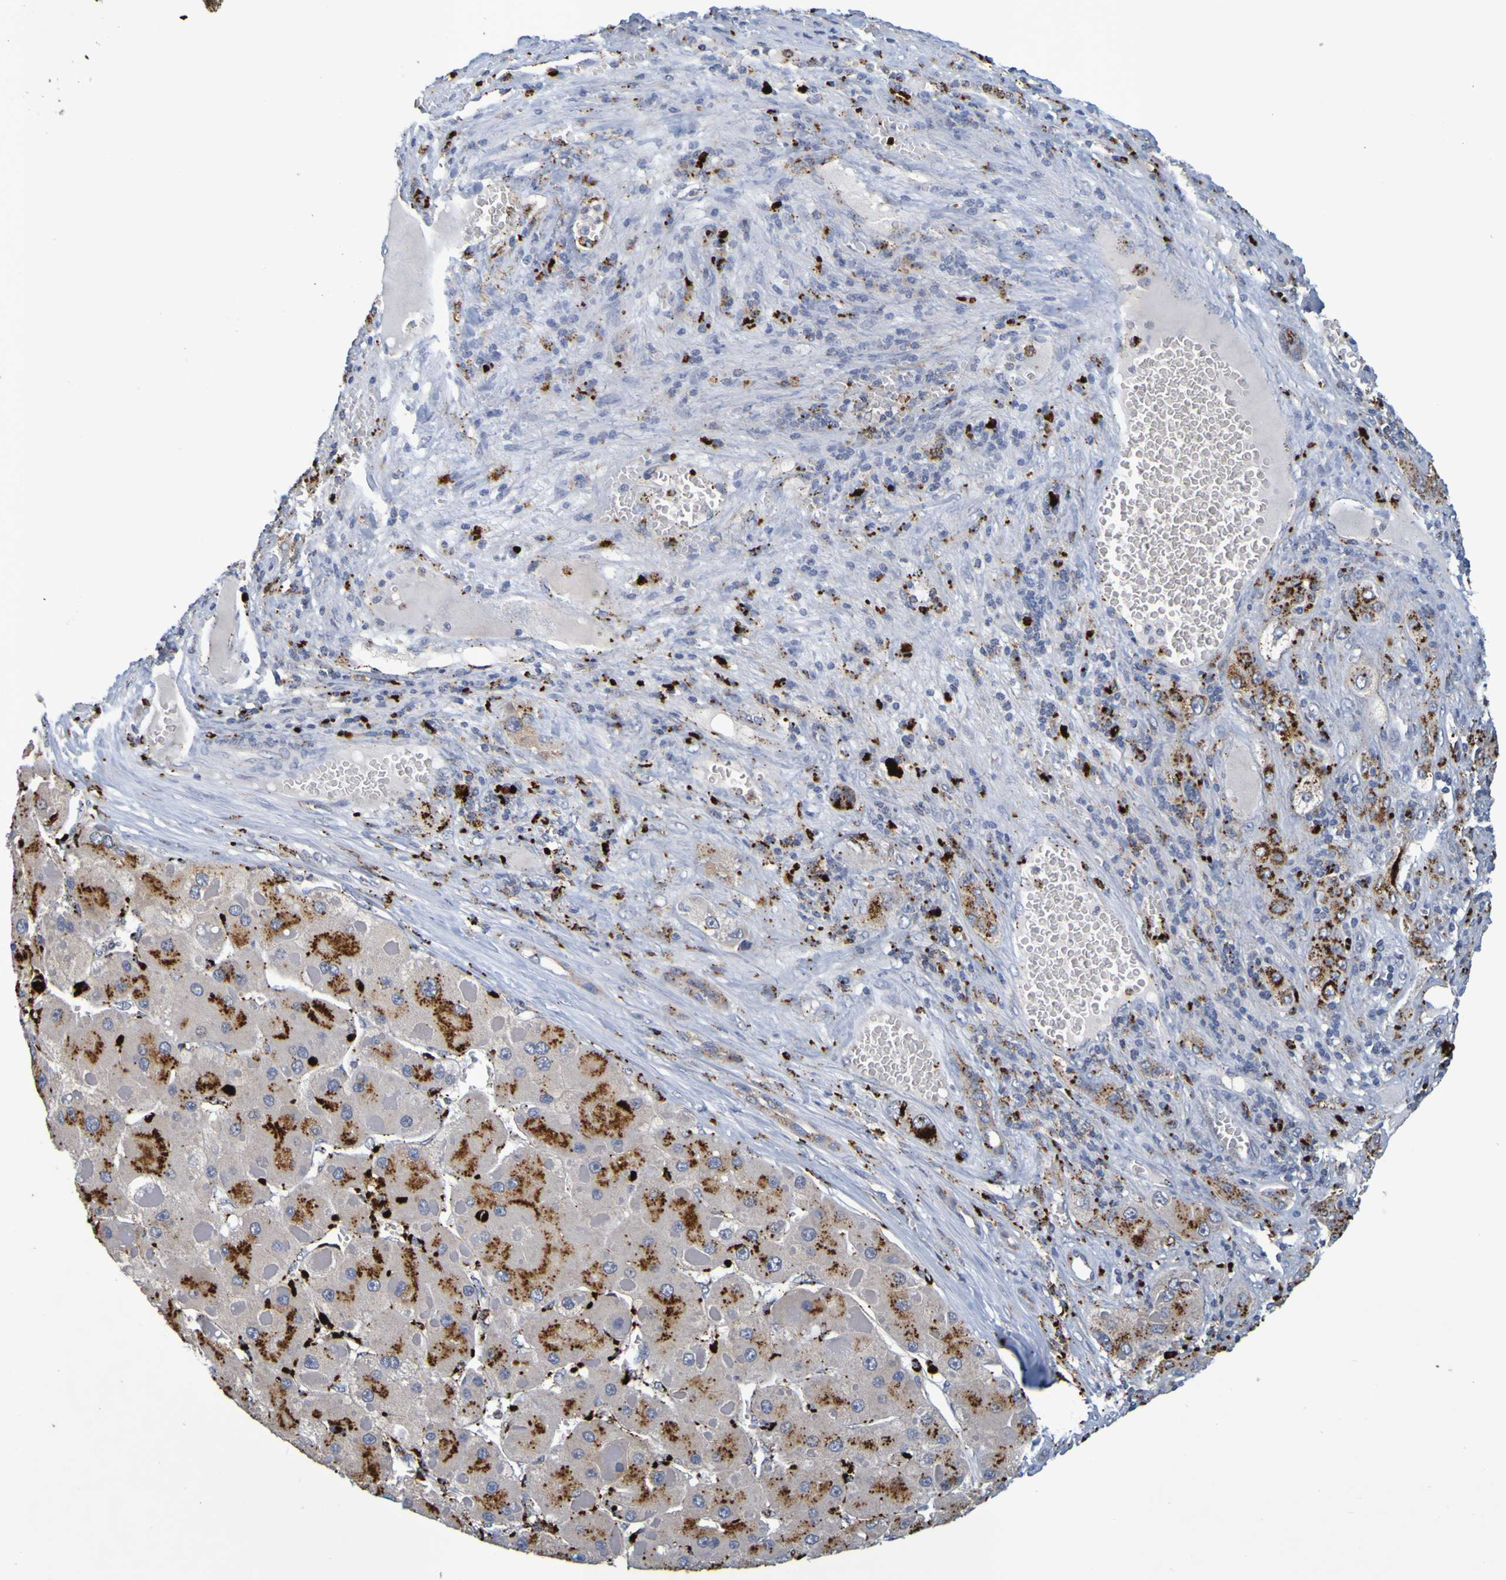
{"staining": {"intensity": "moderate", "quantity": "<25%", "location": "cytoplasmic/membranous"}, "tissue": "liver cancer", "cell_type": "Tumor cells", "image_type": "cancer", "snomed": [{"axis": "morphology", "description": "Carcinoma, Hepatocellular, NOS"}, {"axis": "topography", "description": "Liver"}], "caption": "Tumor cells reveal low levels of moderate cytoplasmic/membranous staining in about <25% of cells in hepatocellular carcinoma (liver).", "gene": "TPH1", "patient": {"sex": "female", "age": 73}}